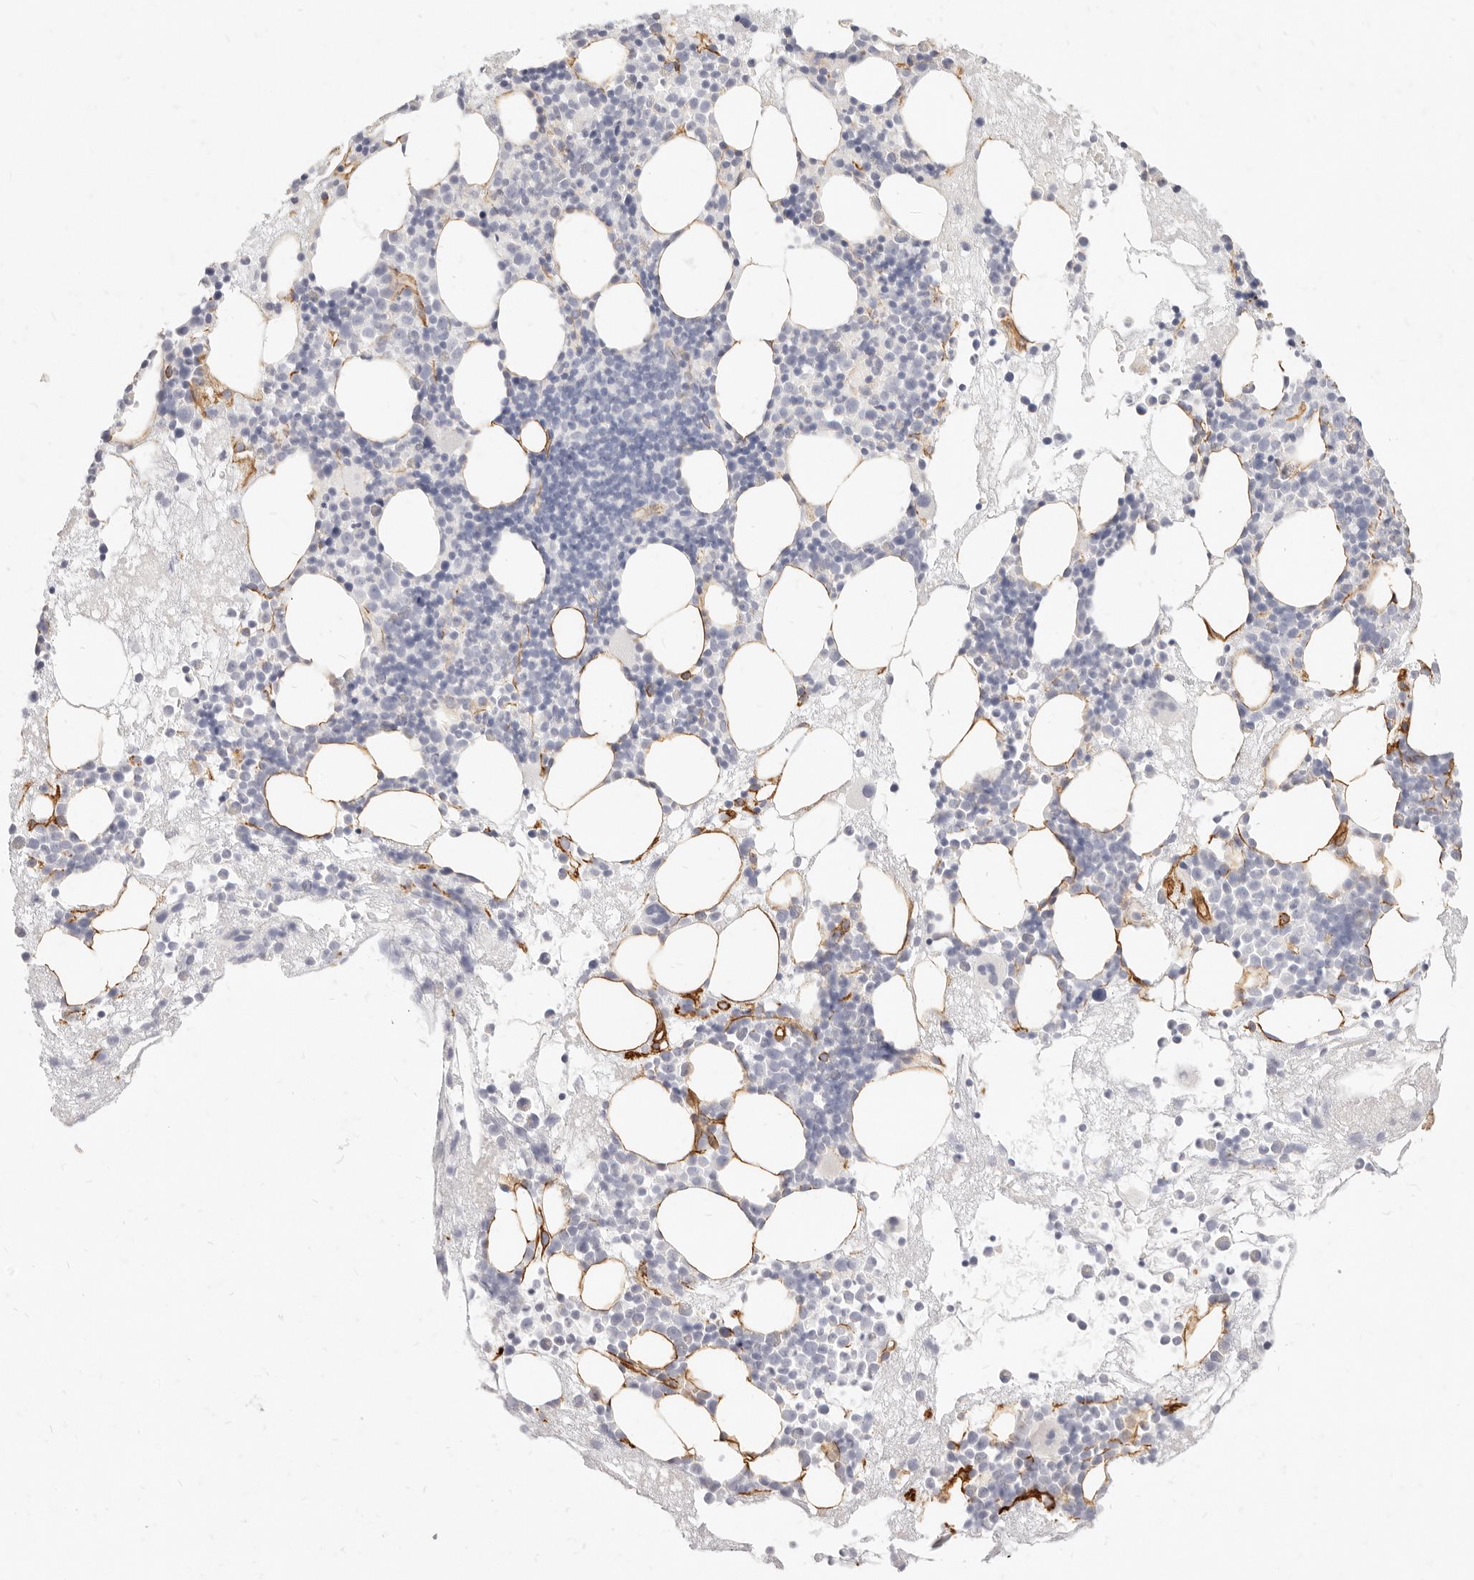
{"staining": {"intensity": "negative", "quantity": "none", "location": "none"}, "tissue": "bone marrow", "cell_type": "Hematopoietic cells", "image_type": "normal", "snomed": [{"axis": "morphology", "description": "Normal tissue, NOS"}, {"axis": "topography", "description": "Bone marrow"}], "caption": "Normal bone marrow was stained to show a protein in brown. There is no significant staining in hematopoietic cells. Brightfield microscopy of immunohistochemistry (IHC) stained with DAB (3,3'-diaminobenzidine) (brown) and hematoxylin (blue), captured at high magnification.", "gene": "NUS1", "patient": {"sex": "male", "age": 50}}